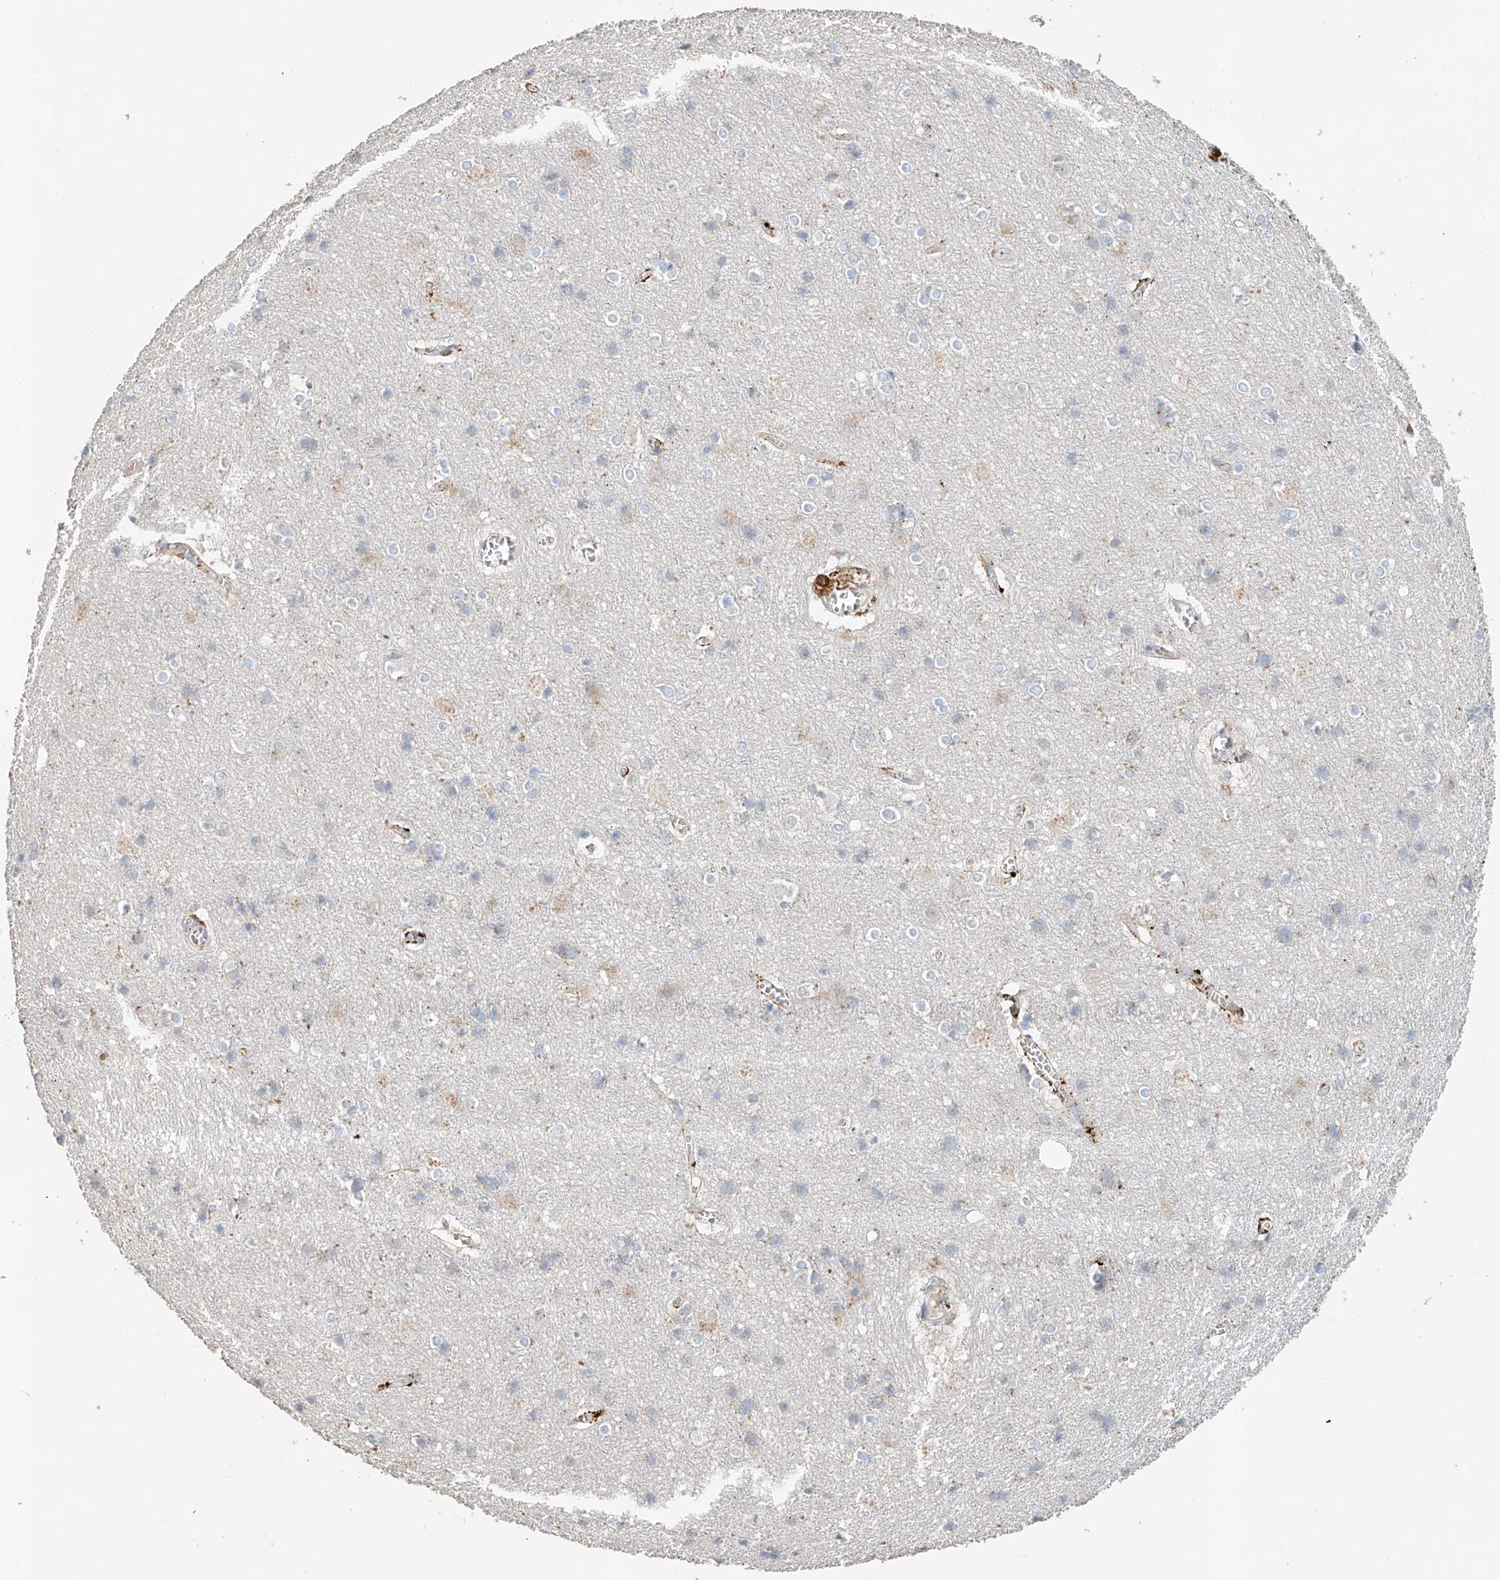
{"staining": {"intensity": "weak", "quantity": ">75%", "location": "cytoplasmic/membranous"}, "tissue": "cerebral cortex", "cell_type": "Endothelial cells", "image_type": "normal", "snomed": [{"axis": "morphology", "description": "Normal tissue, NOS"}, {"axis": "topography", "description": "Cerebral cortex"}], "caption": "A brown stain shows weak cytoplasmic/membranous positivity of a protein in endothelial cells of unremarkable human cerebral cortex. The staining is performed using DAB (3,3'-diaminobenzidine) brown chromogen to label protein expression. The nuclei are counter-stained blue using hematoxylin.", "gene": "TRIM47", "patient": {"sex": "male", "age": 54}}